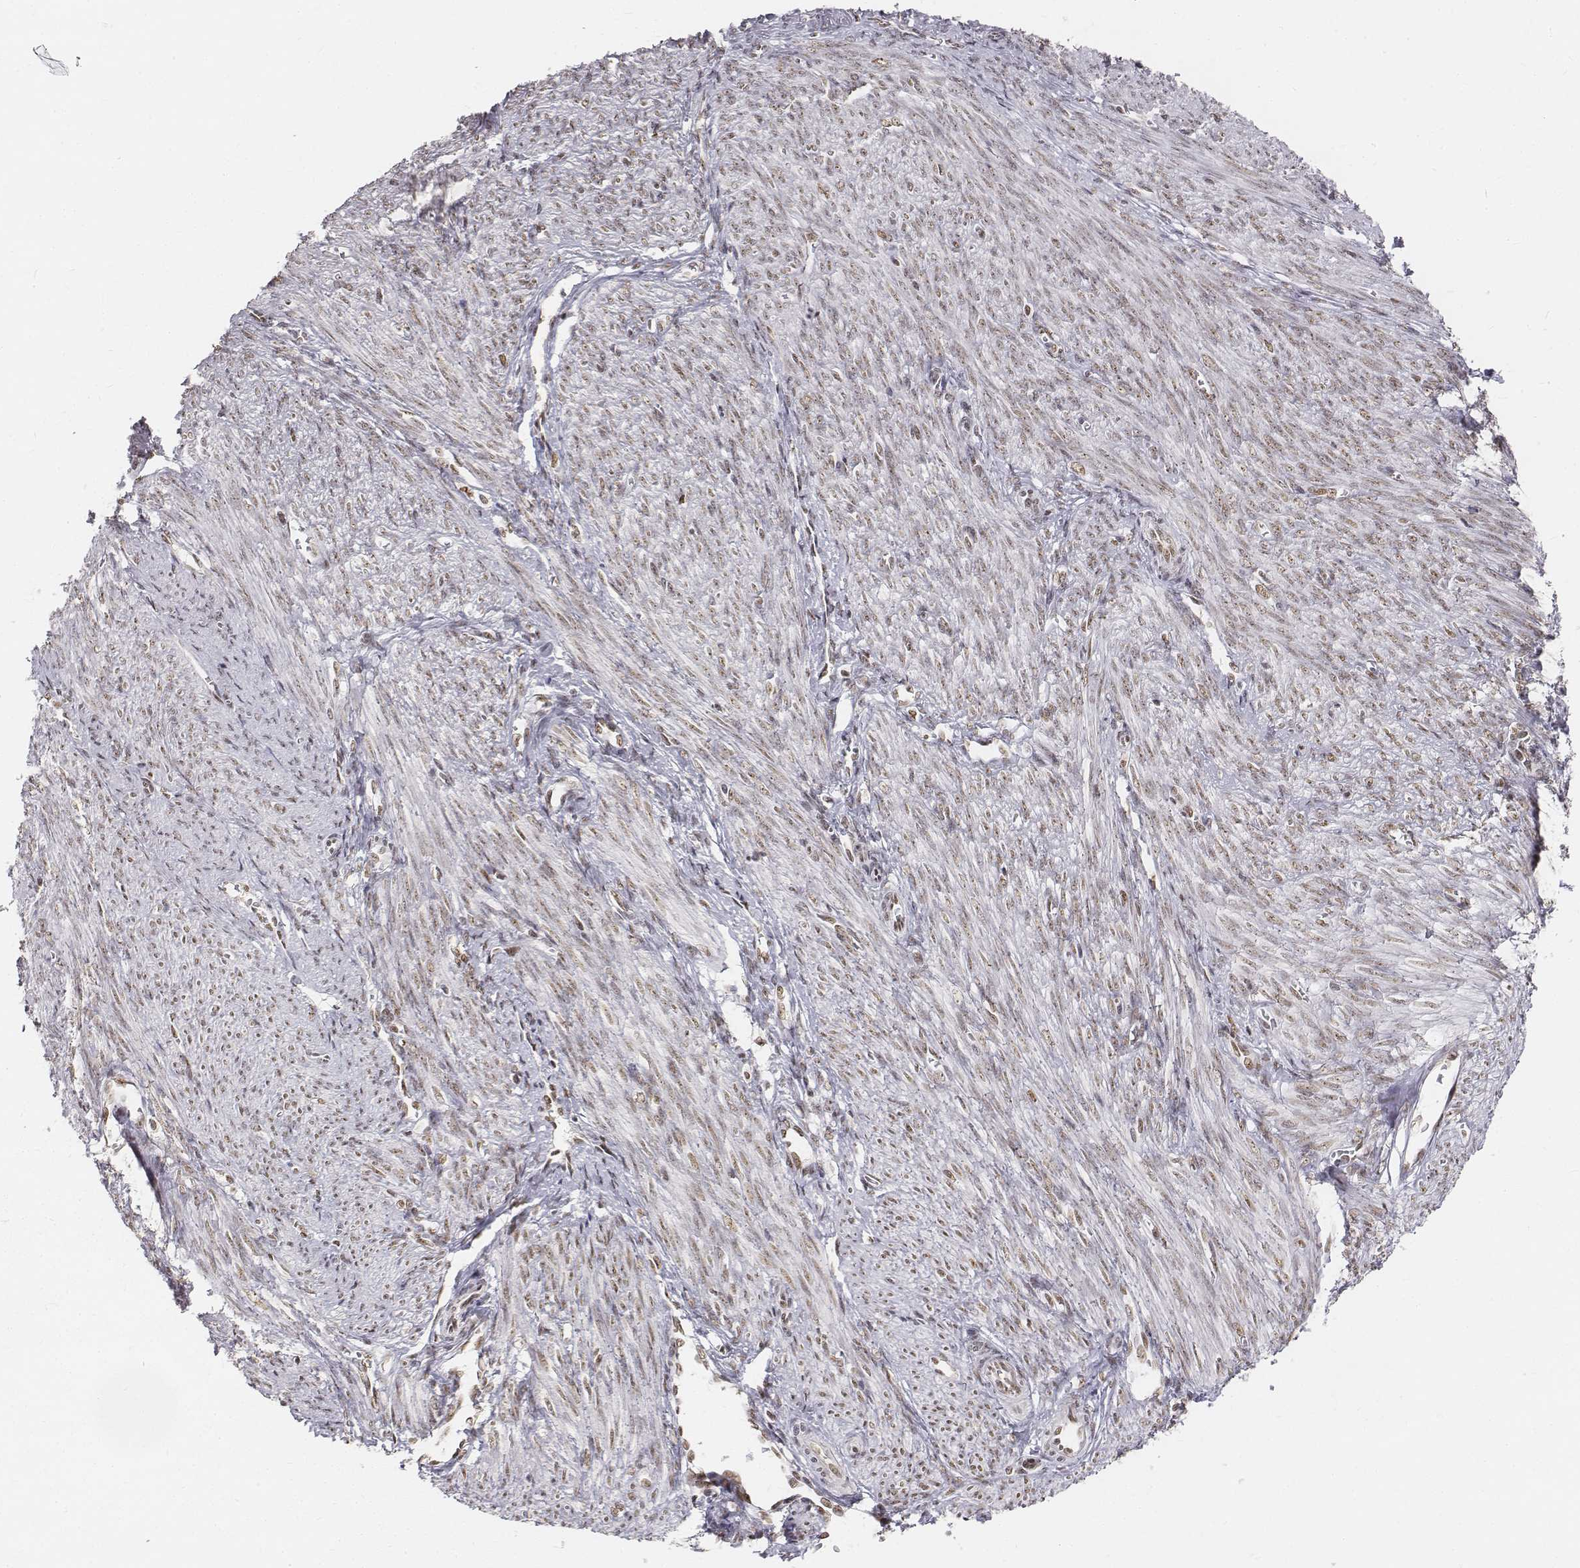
{"staining": {"intensity": "weak", "quantity": ">75%", "location": "nuclear"}, "tissue": "endometrial cancer", "cell_type": "Tumor cells", "image_type": "cancer", "snomed": [{"axis": "morphology", "description": "Adenocarcinoma, NOS"}, {"axis": "topography", "description": "Endometrium"}], "caption": "Protein expression analysis of adenocarcinoma (endometrial) displays weak nuclear staining in about >75% of tumor cells. Using DAB (3,3'-diaminobenzidine) (brown) and hematoxylin (blue) stains, captured at high magnification using brightfield microscopy.", "gene": "PHF6", "patient": {"sex": "female", "age": 58}}